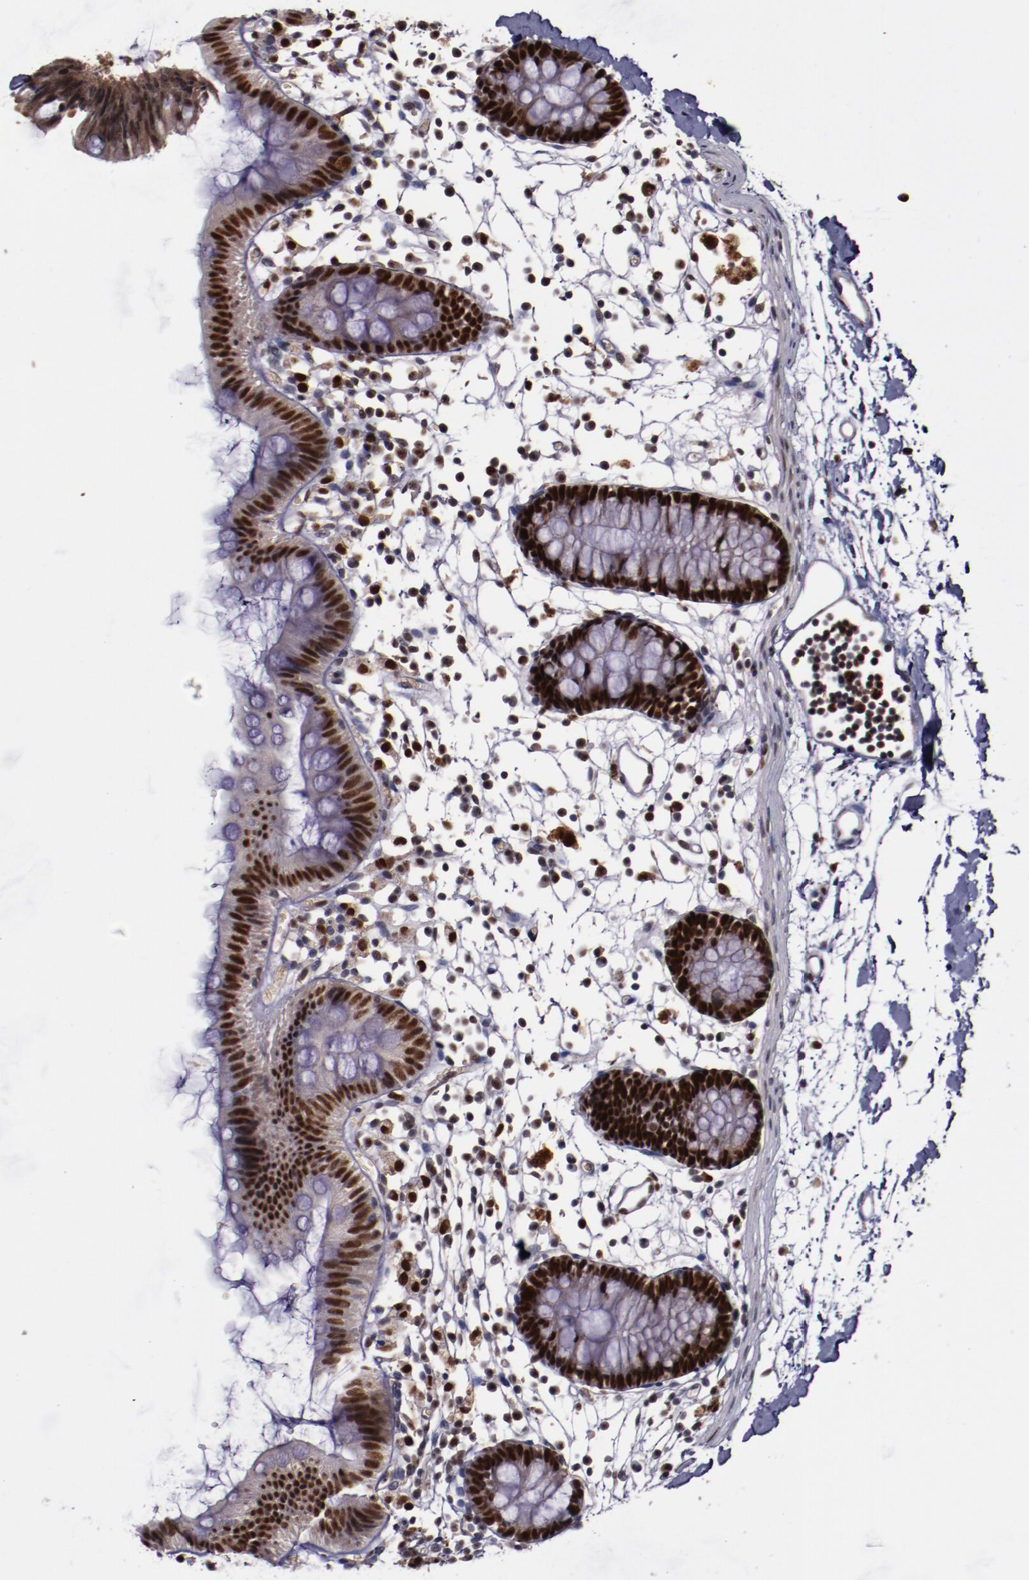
{"staining": {"intensity": "weak", "quantity": "<25%", "location": "nuclear"}, "tissue": "colon", "cell_type": "Endothelial cells", "image_type": "normal", "snomed": [{"axis": "morphology", "description": "Normal tissue, NOS"}, {"axis": "topography", "description": "Colon"}], "caption": "Immunohistochemical staining of unremarkable colon demonstrates no significant staining in endothelial cells.", "gene": "CHEK2", "patient": {"sex": "male", "age": 14}}